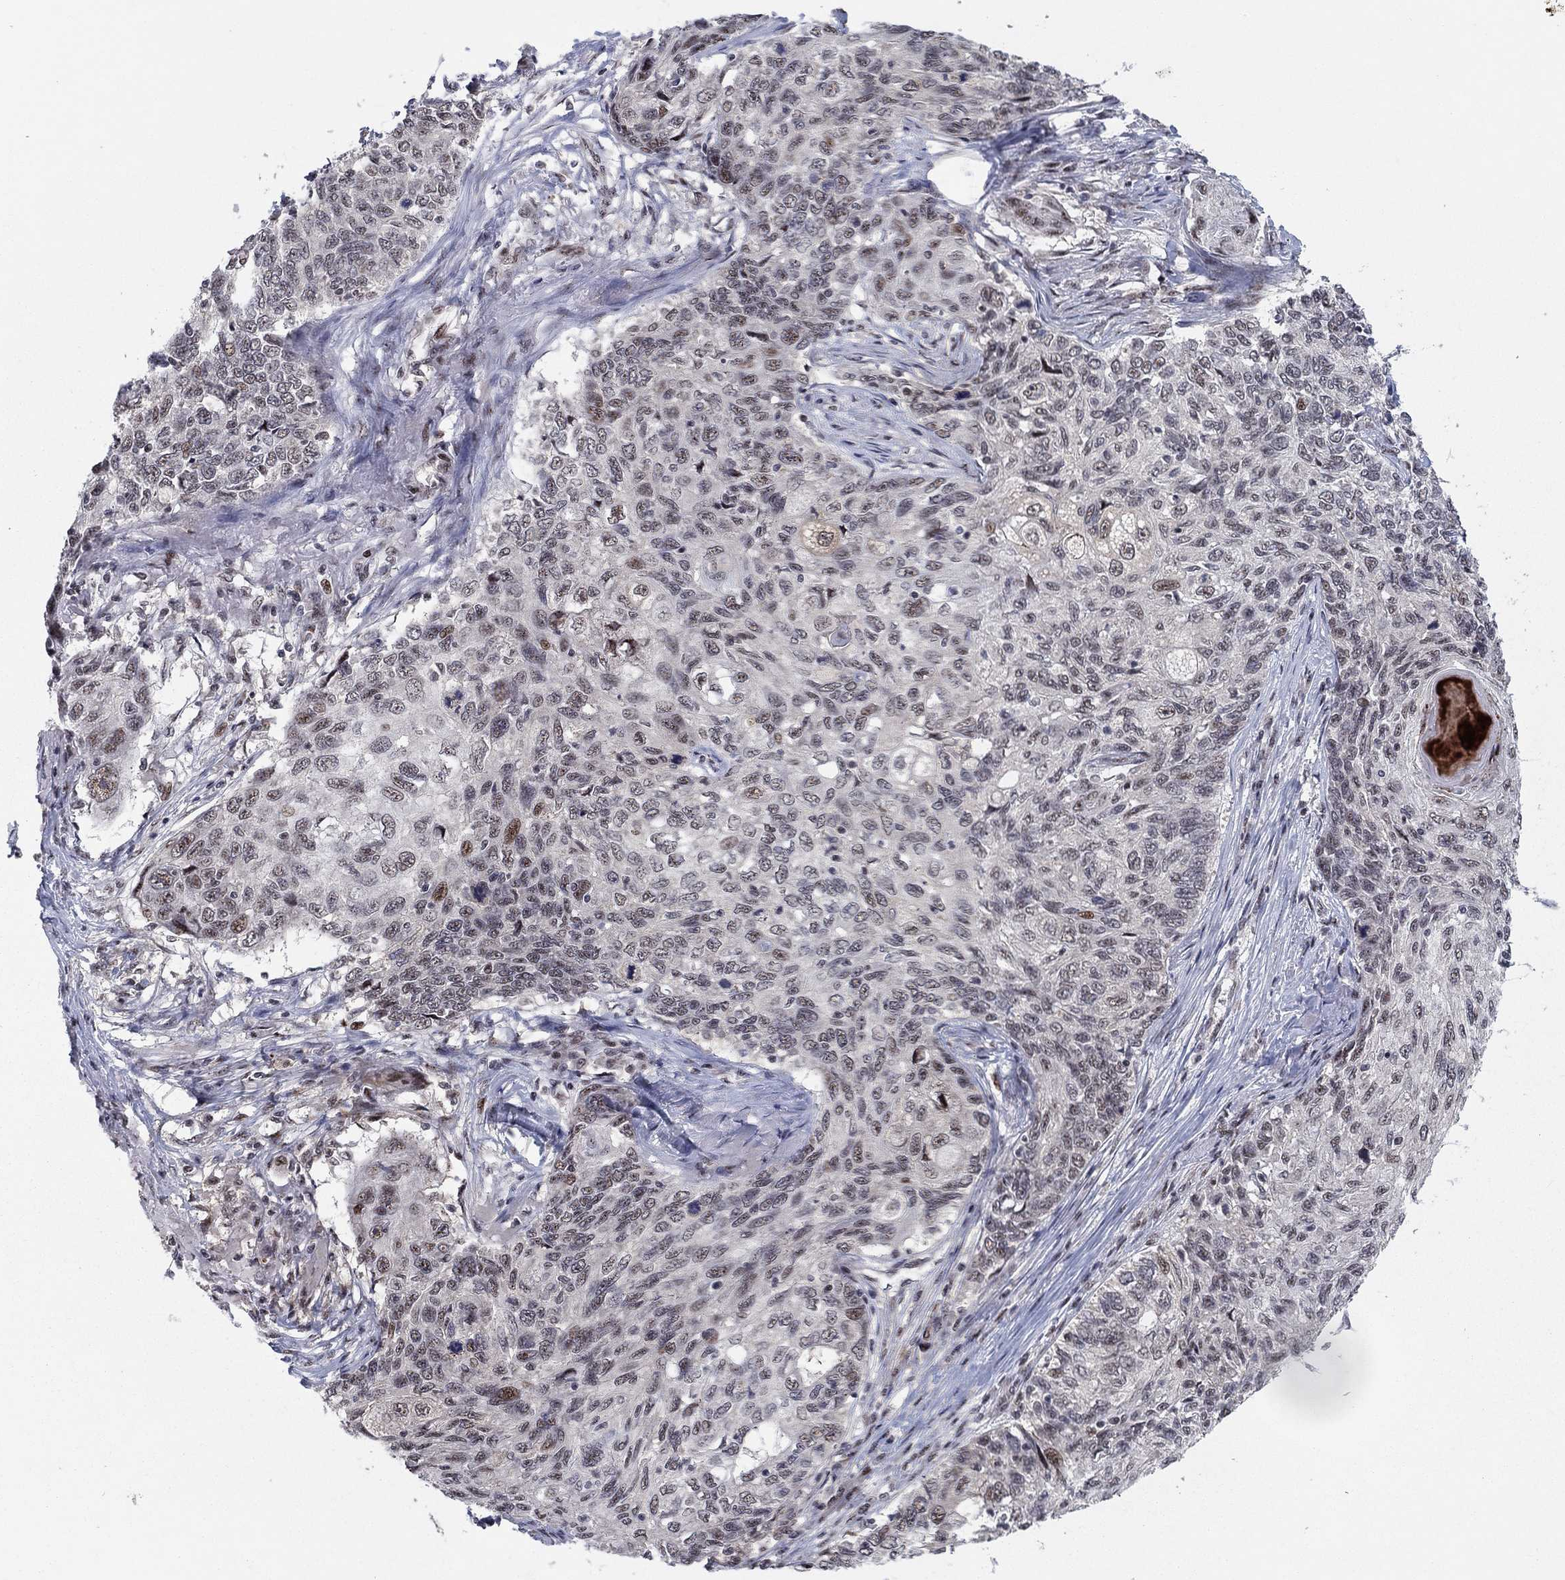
{"staining": {"intensity": "moderate", "quantity": "<25%", "location": "nuclear"}, "tissue": "skin cancer", "cell_type": "Tumor cells", "image_type": "cancer", "snomed": [{"axis": "morphology", "description": "Squamous cell carcinoma, NOS"}, {"axis": "topography", "description": "Skin"}], "caption": "This micrograph shows immunohistochemistry staining of skin cancer, with low moderate nuclear staining in approximately <25% of tumor cells.", "gene": "ZNF395", "patient": {"sex": "male", "age": 92}}